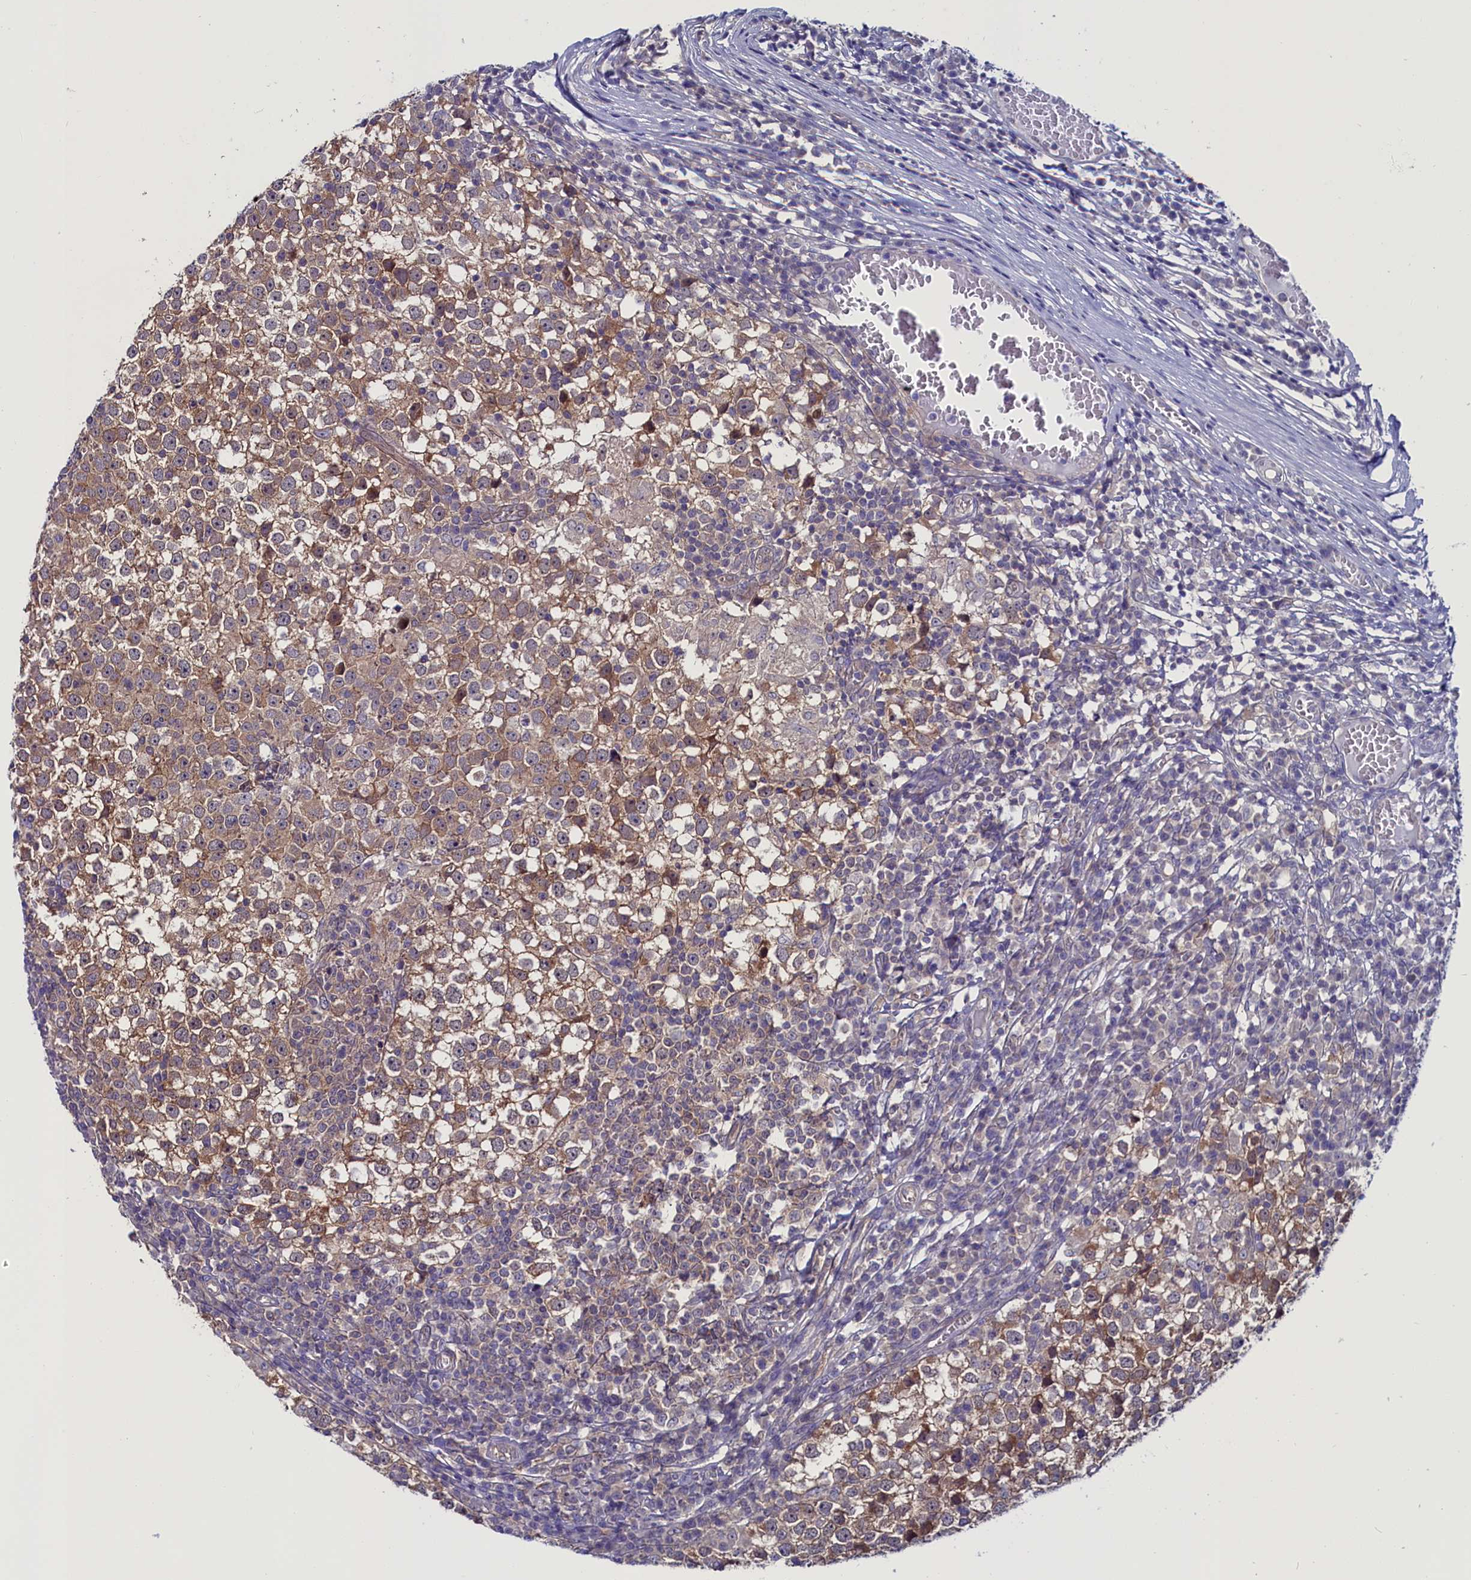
{"staining": {"intensity": "weak", "quantity": ">75%", "location": "cytoplasmic/membranous"}, "tissue": "testis cancer", "cell_type": "Tumor cells", "image_type": "cancer", "snomed": [{"axis": "morphology", "description": "Seminoma, NOS"}, {"axis": "topography", "description": "Testis"}], "caption": "Protein analysis of testis seminoma tissue exhibits weak cytoplasmic/membranous positivity in about >75% of tumor cells.", "gene": "CIAPIN1", "patient": {"sex": "male", "age": 65}}